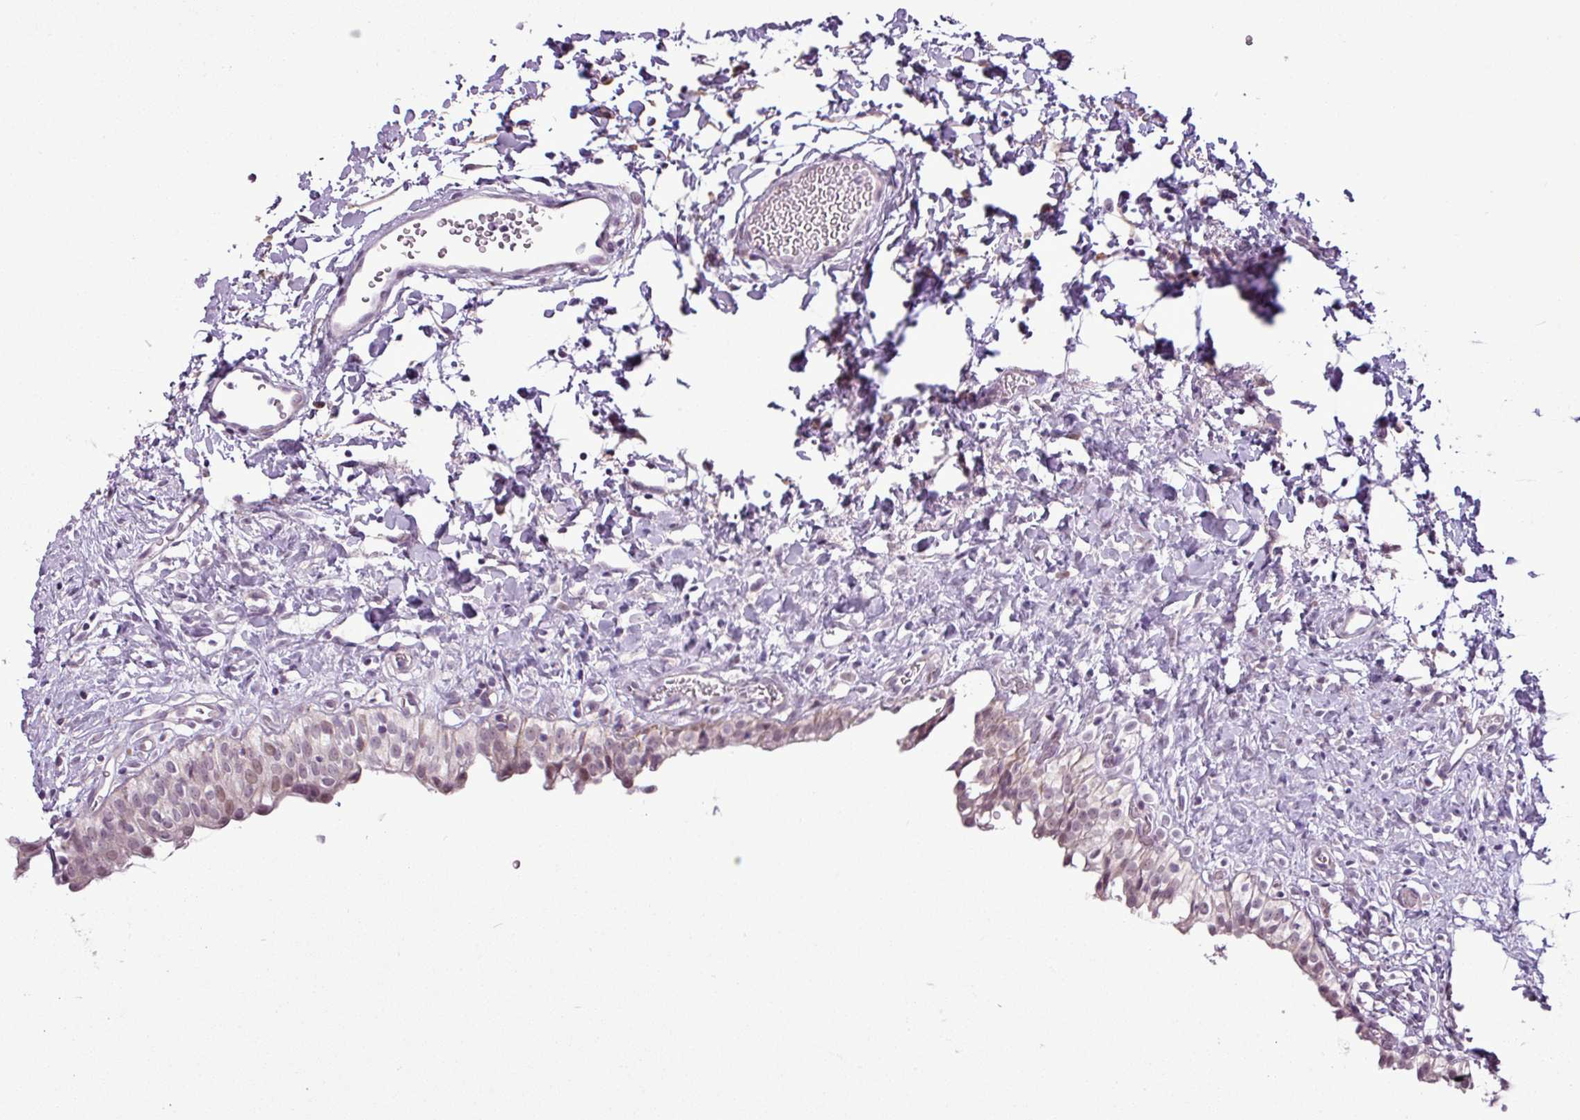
{"staining": {"intensity": "weak", "quantity": "<25%", "location": "cytoplasmic/membranous,nuclear"}, "tissue": "urinary bladder", "cell_type": "Urothelial cells", "image_type": "normal", "snomed": [{"axis": "morphology", "description": "Normal tissue, NOS"}, {"axis": "topography", "description": "Urinary bladder"}], "caption": "DAB (3,3'-diaminobenzidine) immunohistochemical staining of unremarkable human urinary bladder exhibits no significant positivity in urothelial cells. Brightfield microscopy of immunohistochemistry stained with DAB (brown) and hematoxylin (blue), captured at high magnification.", "gene": "GPT2", "patient": {"sex": "male", "age": 51}}